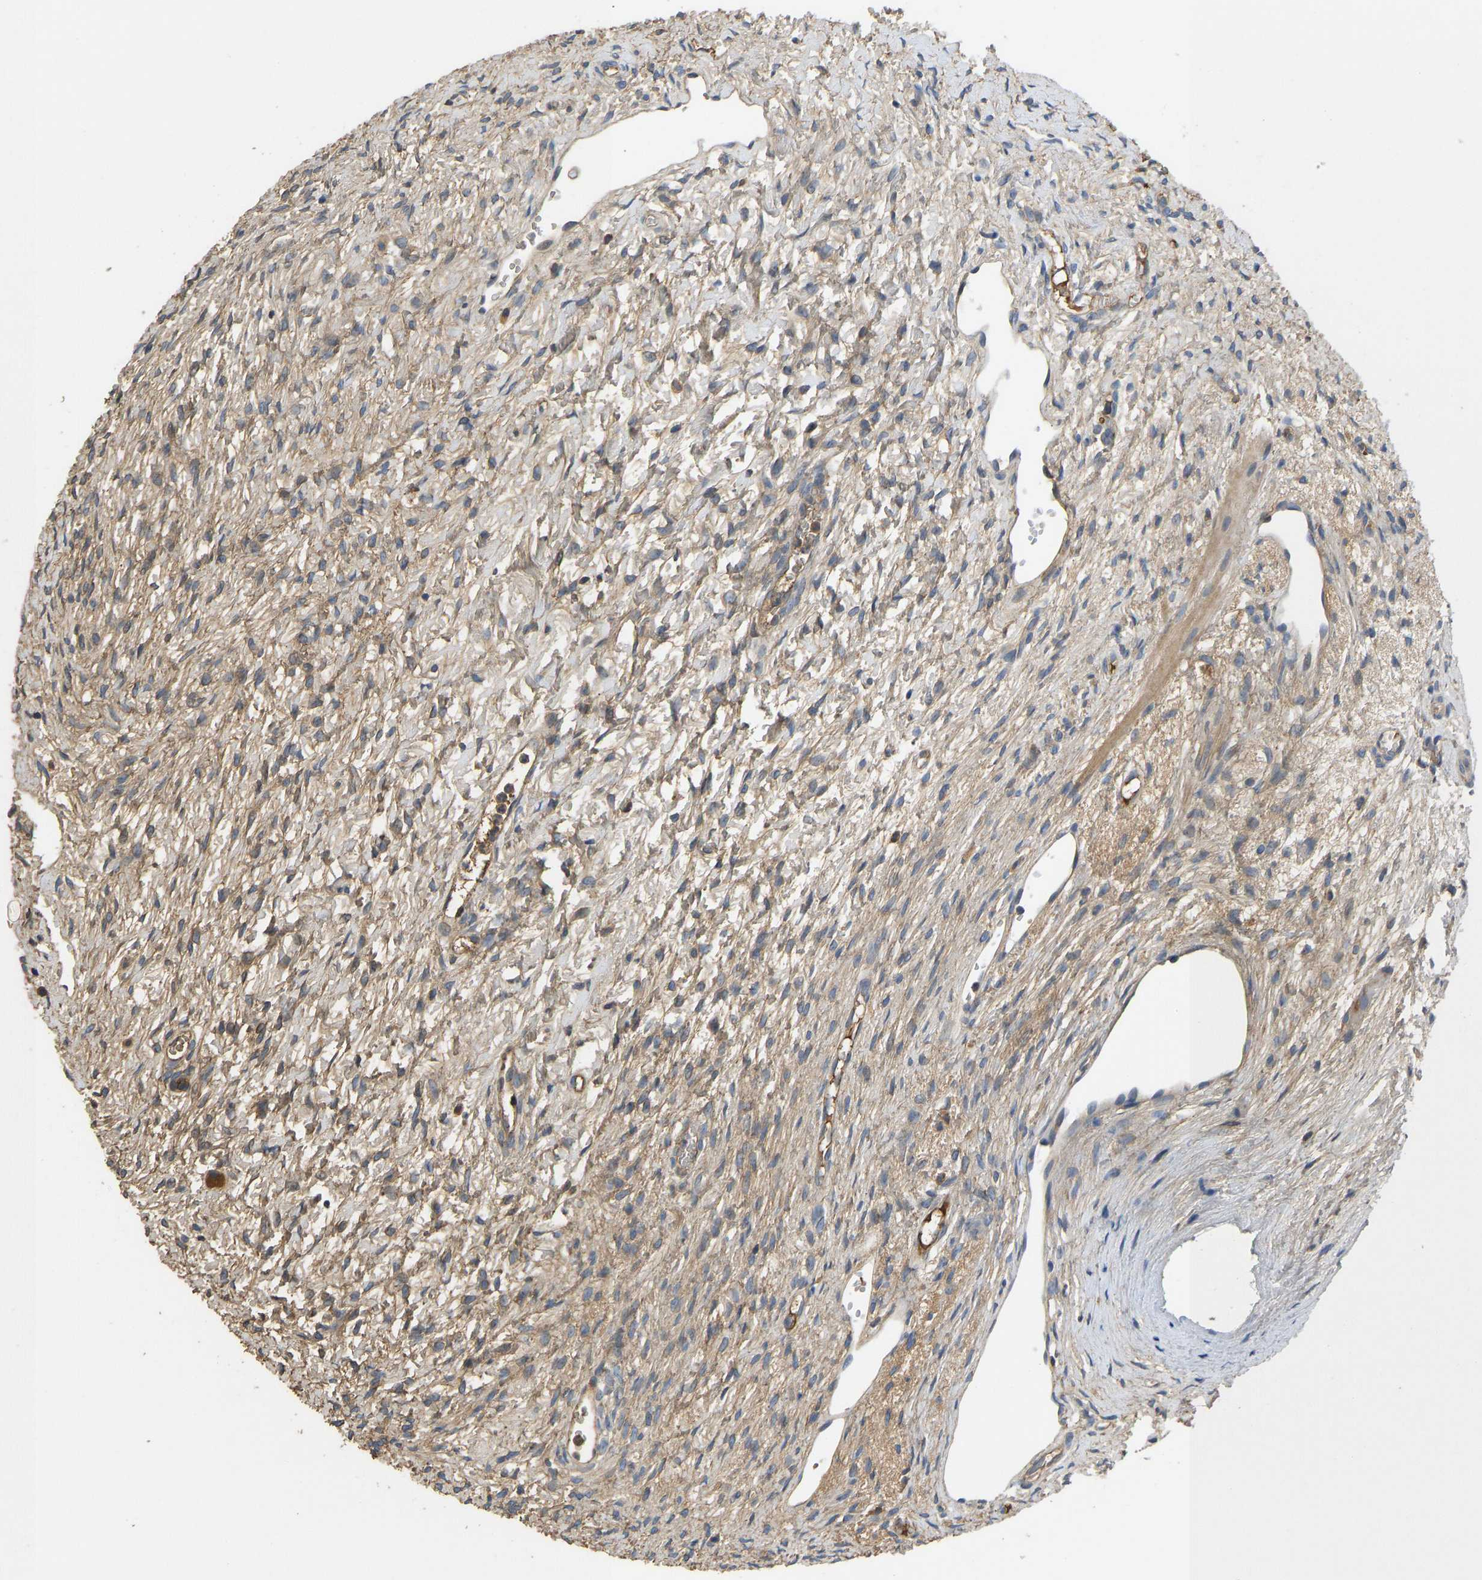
{"staining": {"intensity": "moderate", "quantity": ">75%", "location": "cytoplasmic/membranous"}, "tissue": "ovary", "cell_type": "Follicle cells", "image_type": "normal", "snomed": [{"axis": "morphology", "description": "Normal tissue, NOS"}, {"axis": "topography", "description": "Ovary"}], "caption": "Immunohistochemical staining of normal ovary exhibits medium levels of moderate cytoplasmic/membranous staining in about >75% of follicle cells. The staining was performed using DAB to visualize the protein expression in brown, while the nuclei were stained in blue with hematoxylin (Magnification: 20x).", "gene": "VCPKMT", "patient": {"sex": "female", "age": 33}}